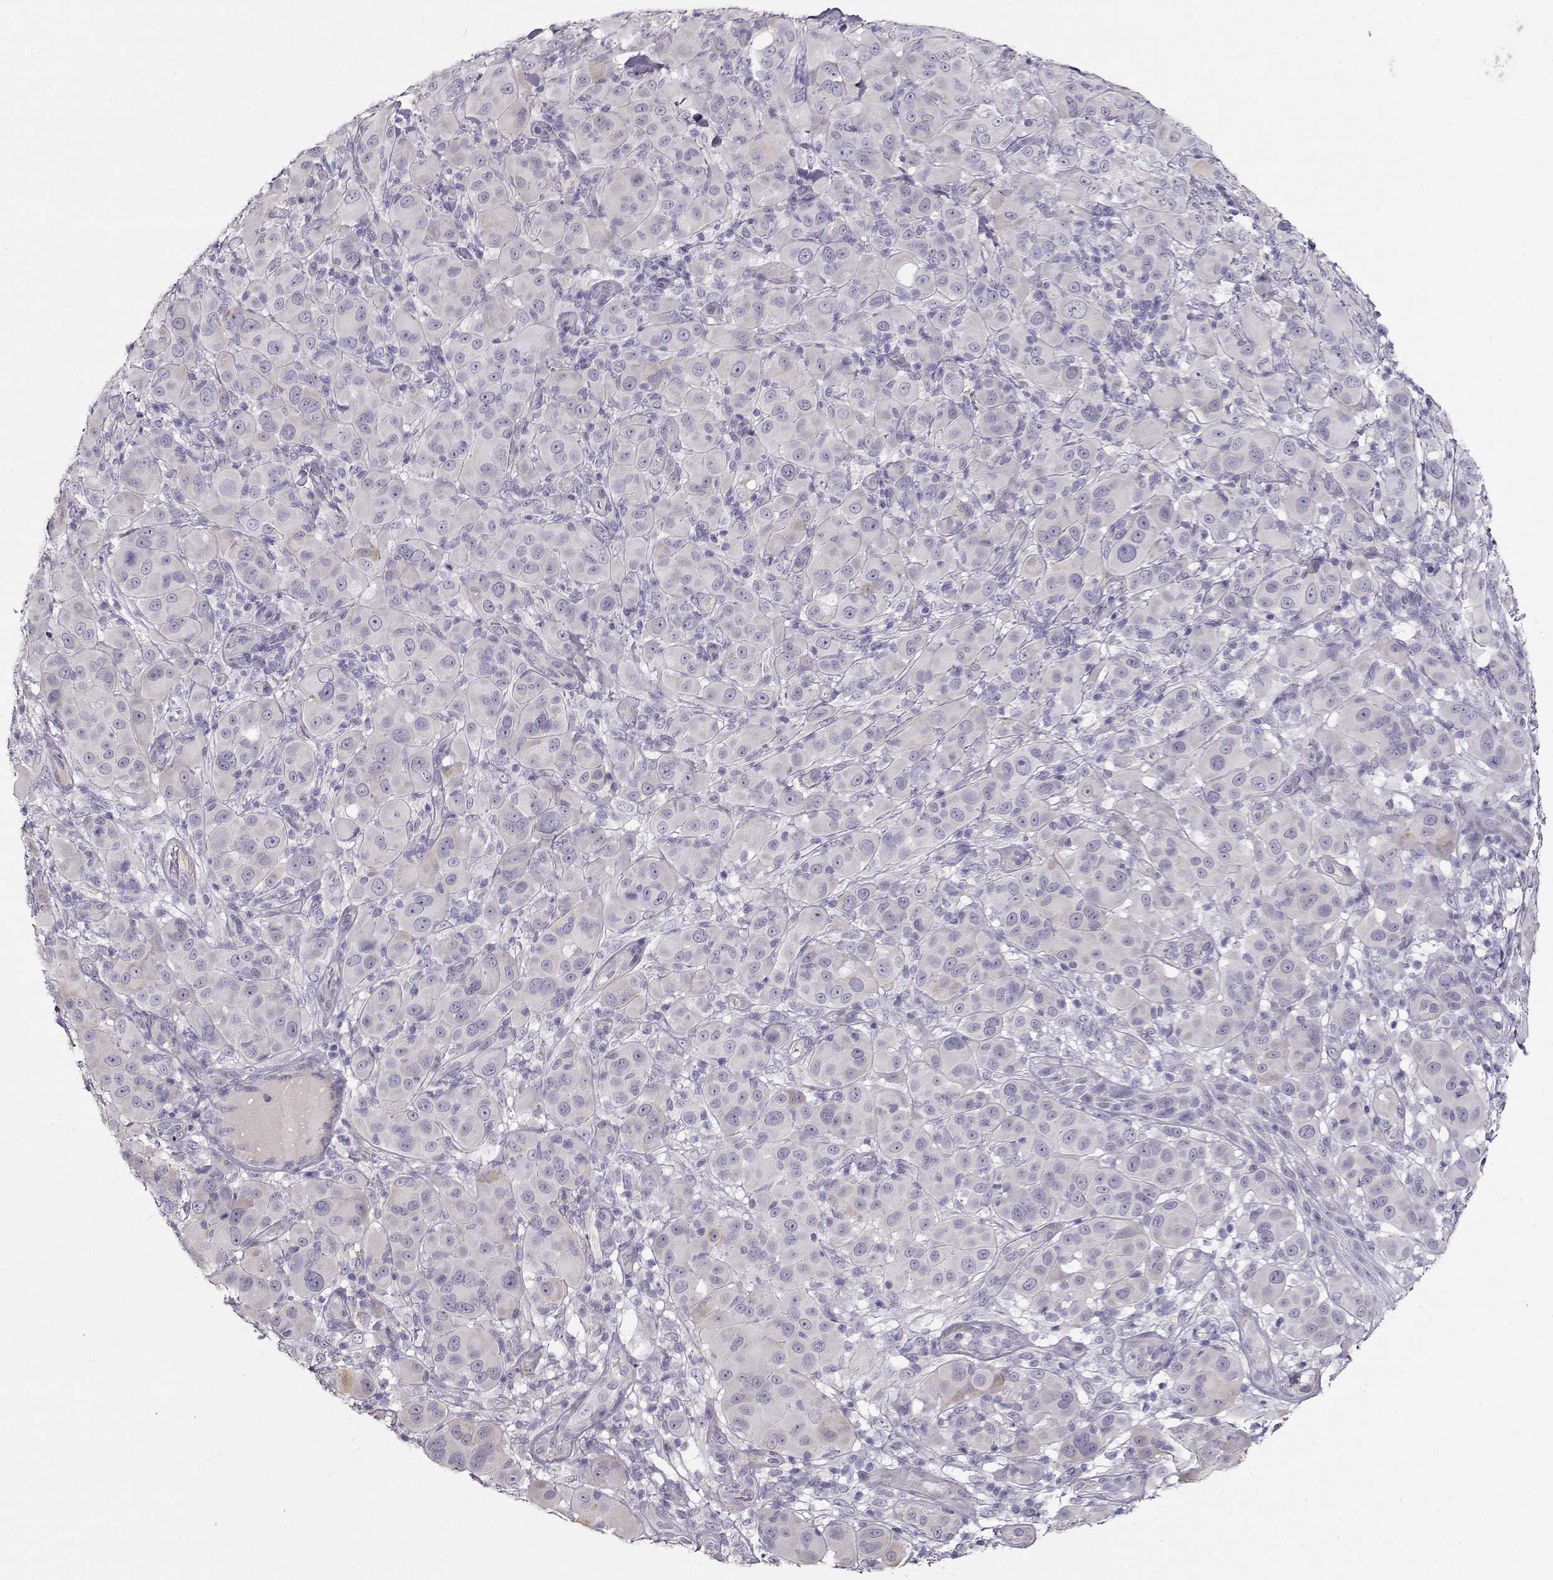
{"staining": {"intensity": "negative", "quantity": "none", "location": "none"}, "tissue": "melanoma", "cell_type": "Tumor cells", "image_type": "cancer", "snomed": [{"axis": "morphology", "description": "Malignant melanoma, NOS"}, {"axis": "topography", "description": "Skin"}], "caption": "IHC micrograph of melanoma stained for a protein (brown), which demonstrates no staining in tumor cells.", "gene": "RBM44", "patient": {"sex": "female", "age": 87}}